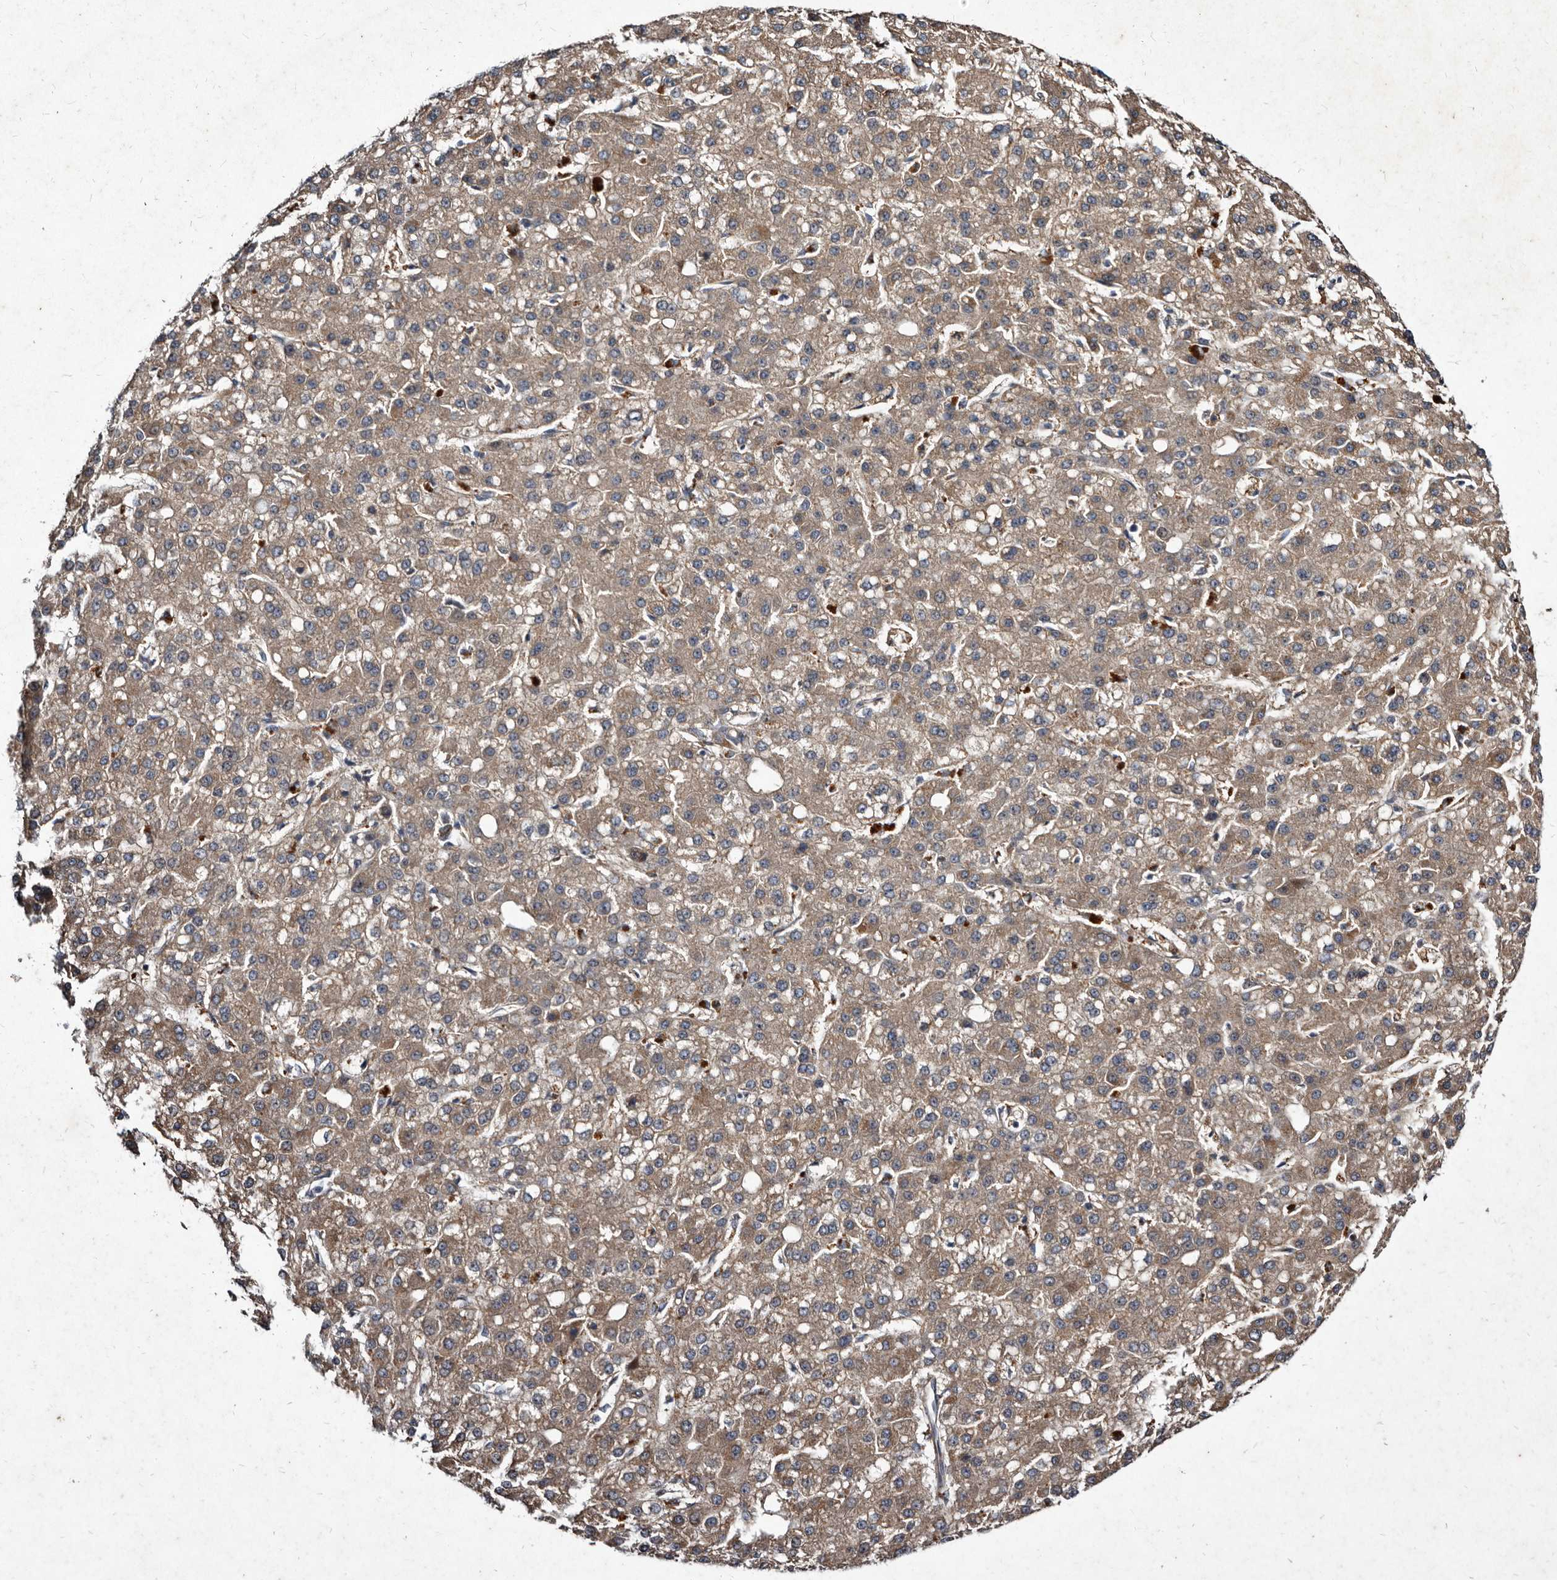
{"staining": {"intensity": "weak", "quantity": ">75%", "location": "cytoplasmic/membranous"}, "tissue": "liver cancer", "cell_type": "Tumor cells", "image_type": "cancer", "snomed": [{"axis": "morphology", "description": "Carcinoma, Hepatocellular, NOS"}, {"axis": "topography", "description": "Liver"}], "caption": "Immunohistochemistry of human liver hepatocellular carcinoma shows low levels of weak cytoplasmic/membranous staining in about >75% of tumor cells. The protein is shown in brown color, while the nuclei are stained blue.", "gene": "YPEL3", "patient": {"sex": "male", "age": 67}}